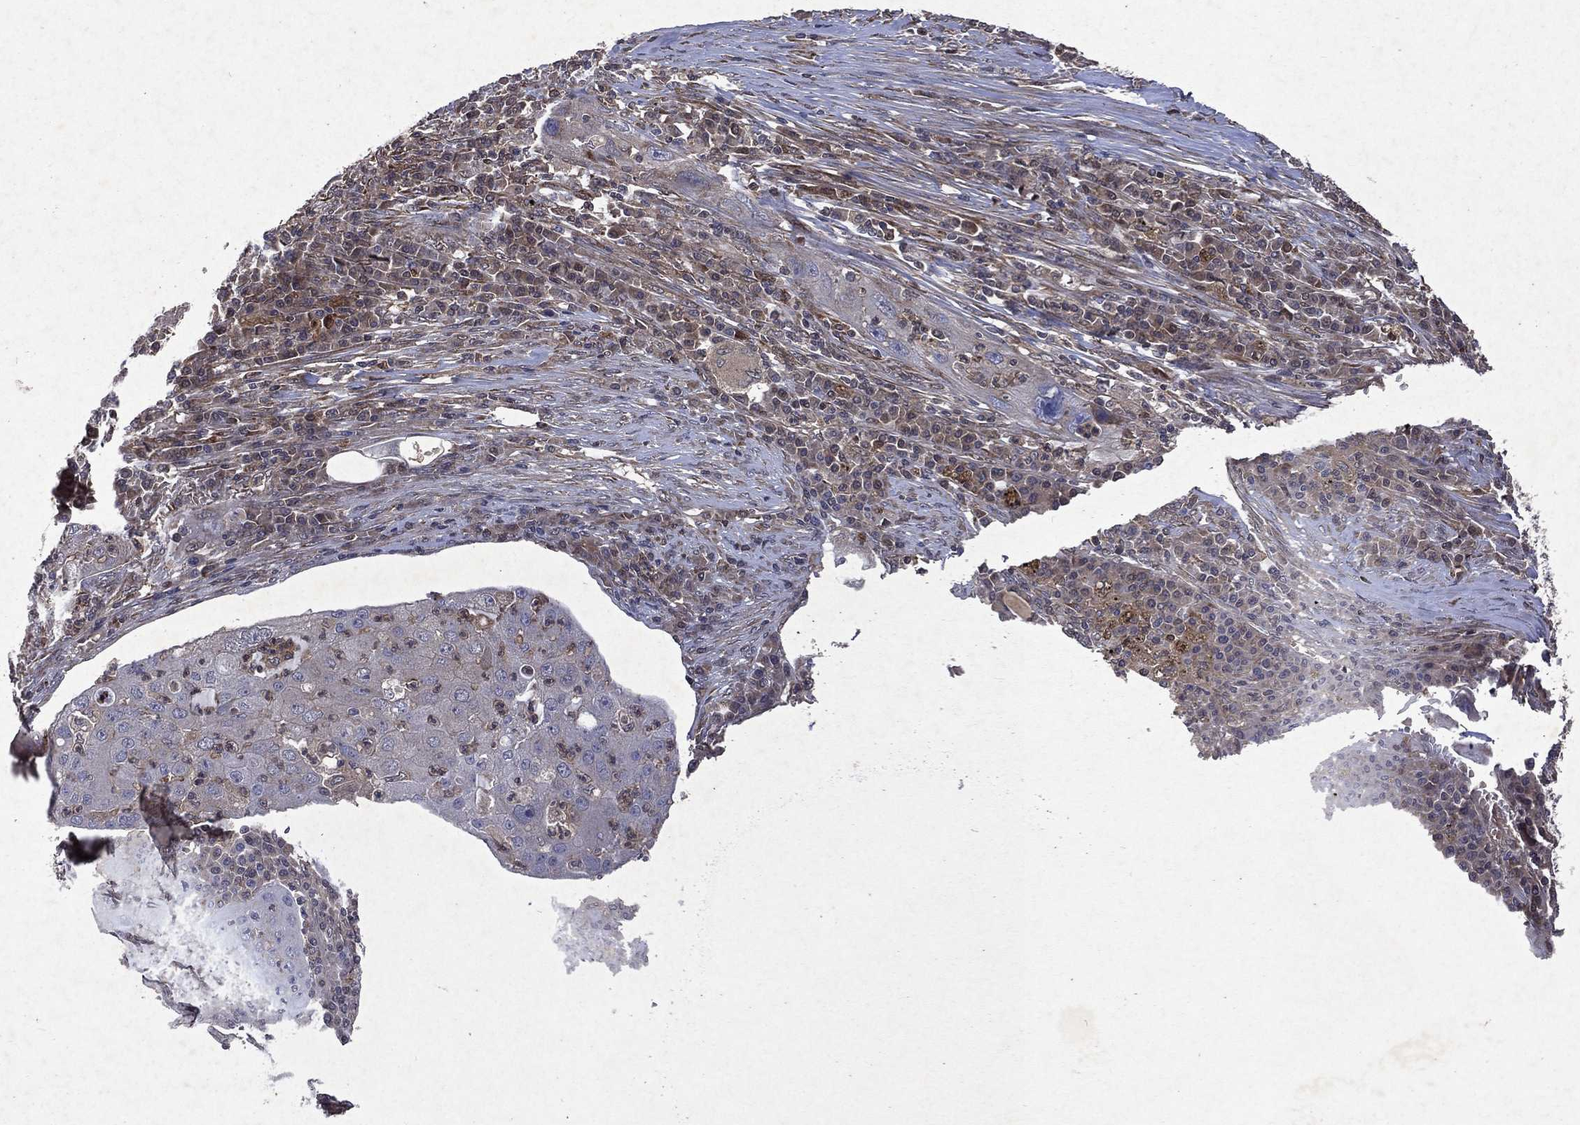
{"staining": {"intensity": "negative", "quantity": "none", "location": "none"}, "tissue": "lung cancer", "cell_type": "Tumor cells", "image_type": "cancer", "snomed": [{"axis": "morphology", "description": "Squamous cell carcinoma, NOS"}, {"axis": "topography", "description": "Lung"}], "caption": "Immunohistochemical staining of lung cancer (squamous cell carcinoma) exhibits no significant expression in tumor cells.", "gene": "MTAP", "patient": {"sex": "female", "age": 59}}